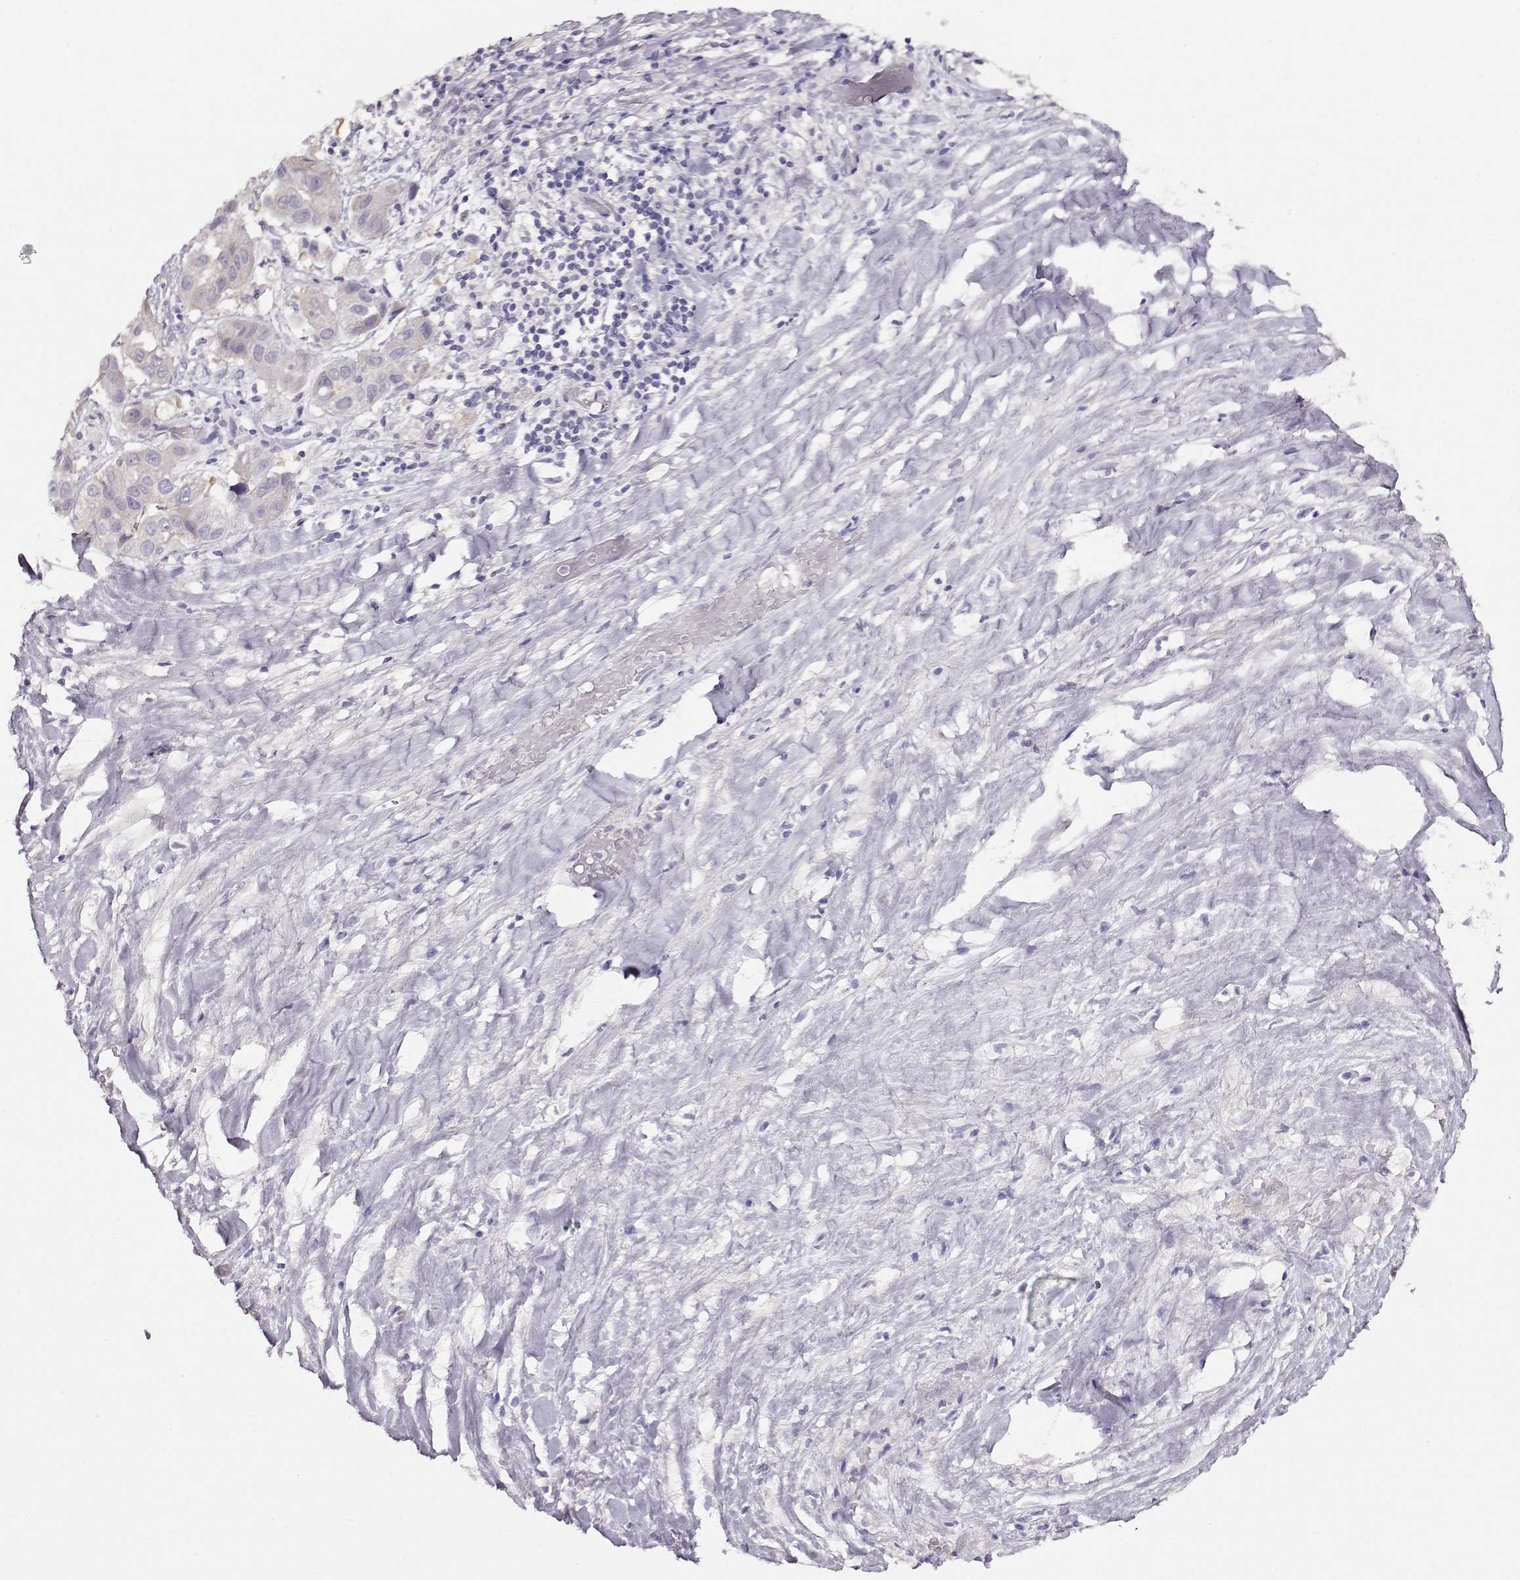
{"staining": {"intensity": "negative", "quantity": "none", "location": "none"}, "tissue": "liver cancer", "cell_type": "Tumor cells", "image_type": "cancer", "snomed": [{"axis": "morphology", "description": "Cholangiocarcinoma"}, {"axis": "topography", "description": "Liver"}], "caption": "IHC of human liver cancer (cholangiocarcinoma) reveals no staining in tumor cells.", "gene": "NDRG4", "patient": {"sex": "female", "age": 52}}